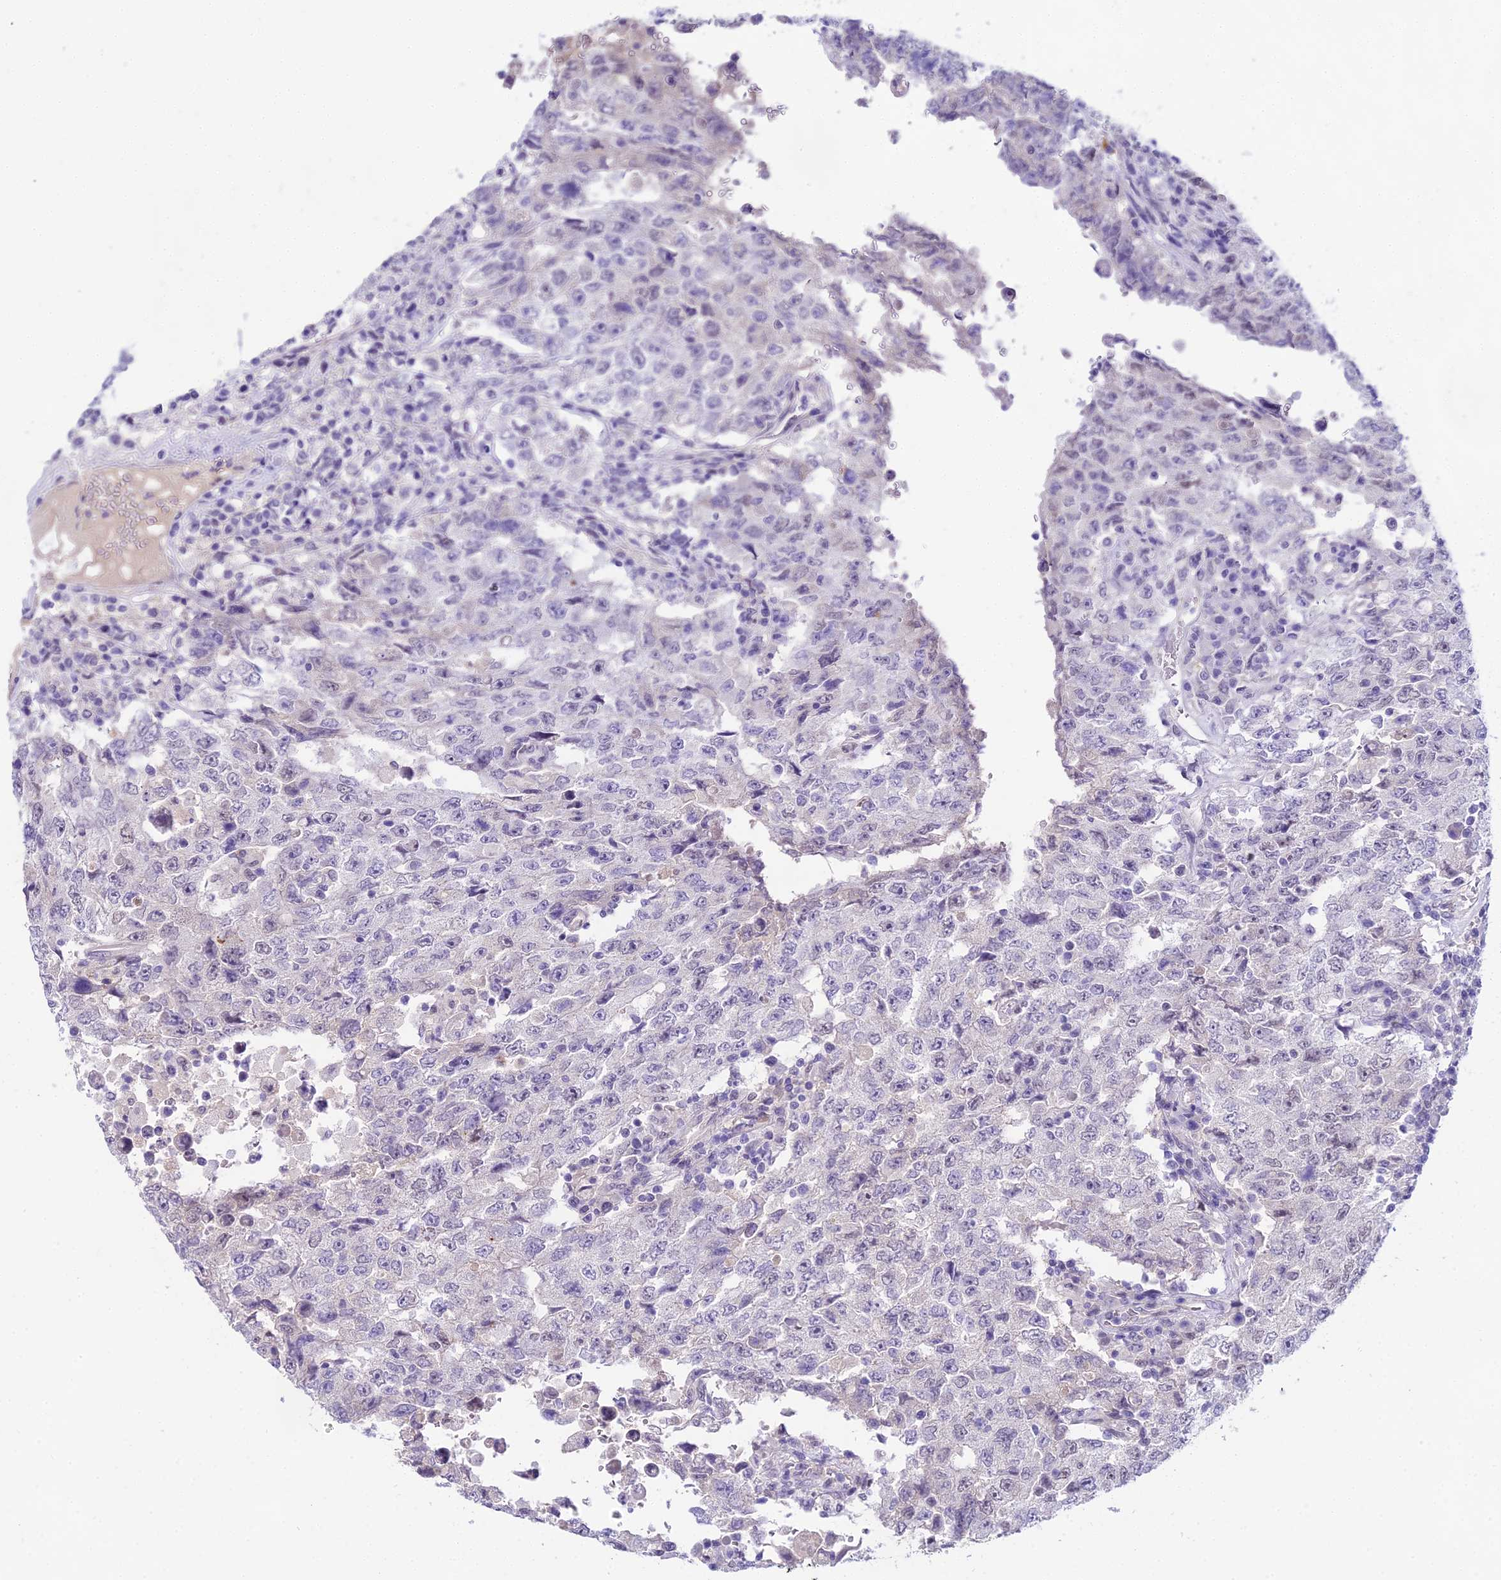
{"staining": {"intensity": "negative", "quantity": "none", "location": "none"}, "tissue": "testis cancer", "cell_type": "Tumor cells", "image_type": "cancer", "snomed": [{"axis": "morphology", "description": "Carcinoma, Embryonal, NOS"}, {"axis": "topography", "description": "Testis"}], "caption": "This is an immunohistochemistry (IHC) image of testis cancer (embryonal carcinoma). There is no staining in tumor cells.", "gene": "MAT2A", "patient": {"sex": "male", "age": 26}}